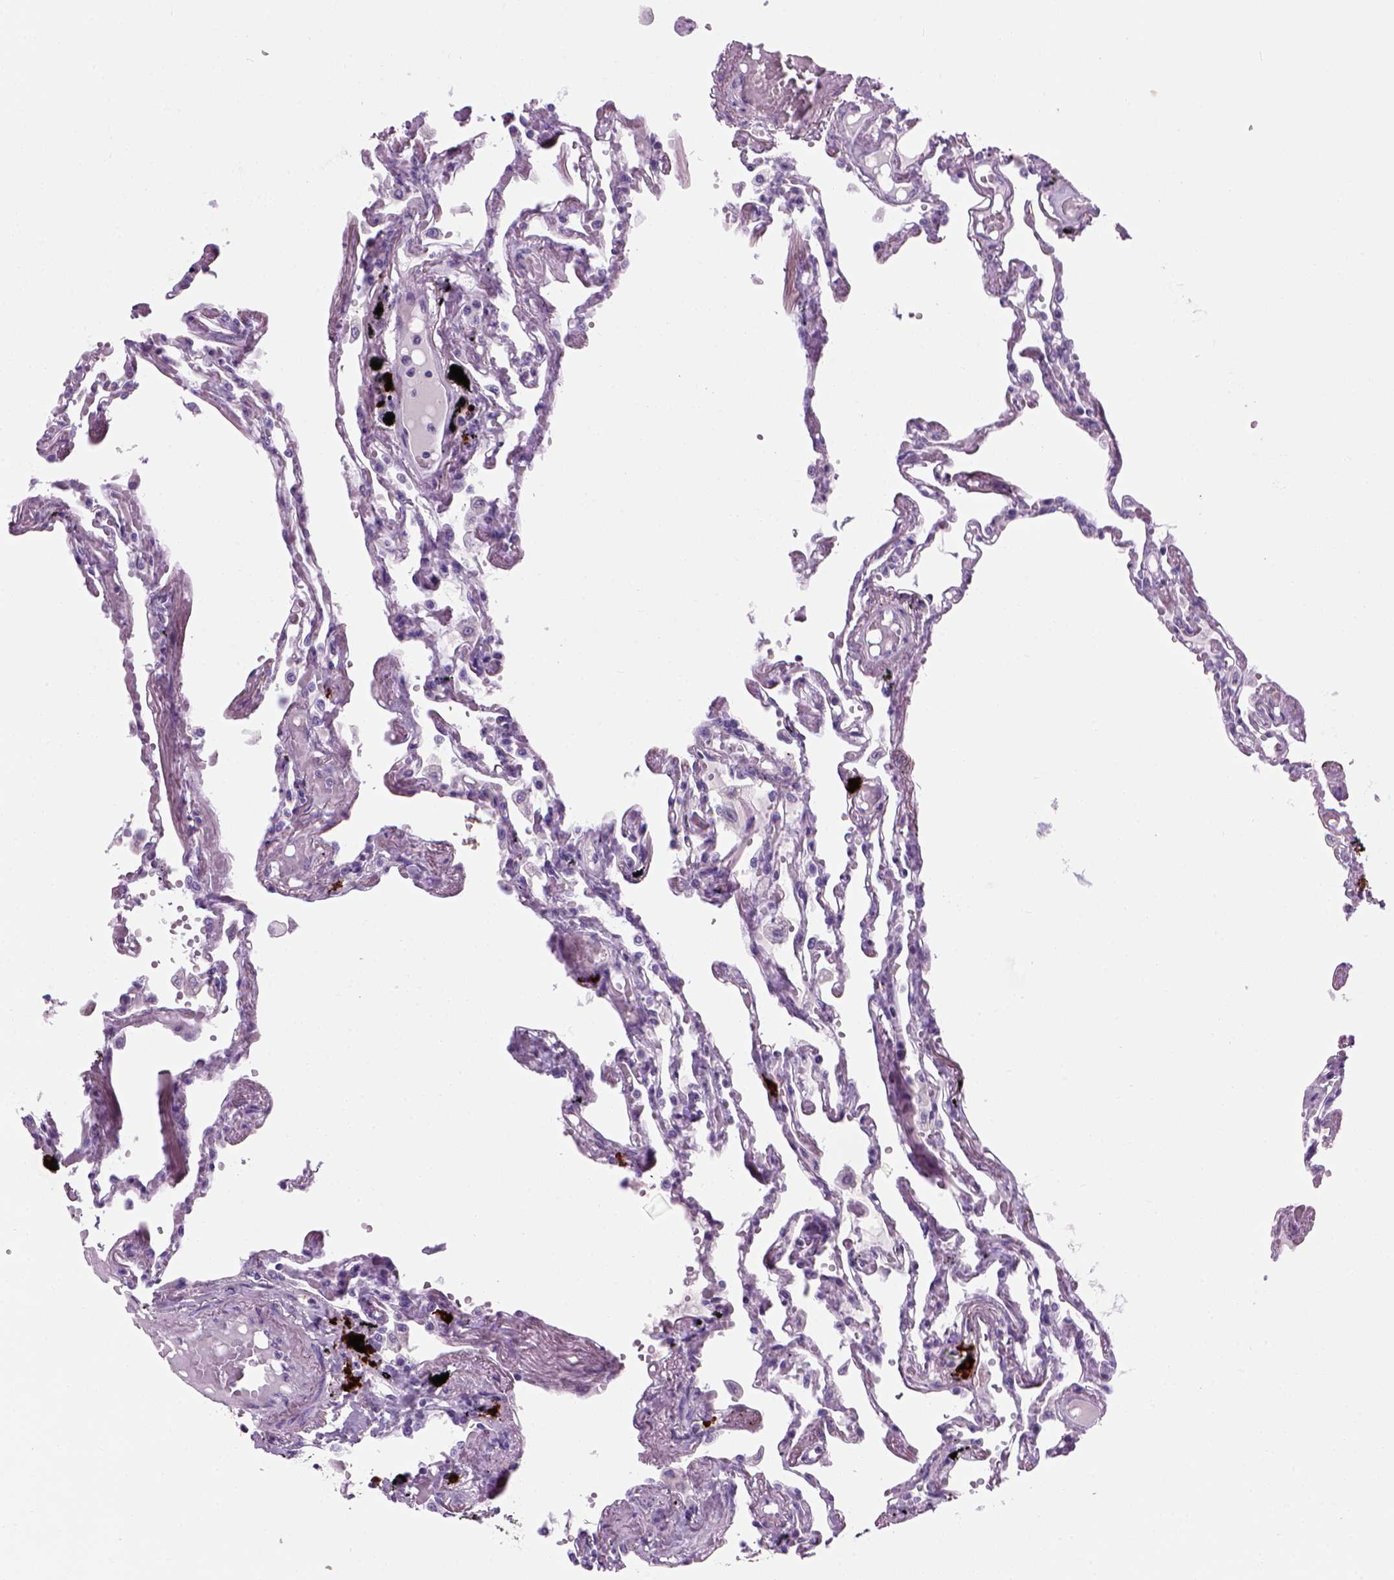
{"staining": {"intensity": "negative", "quantity": "none", "location": "none"}, "tissue": "lung", "cell_type": "Alveolar cells", "image_type": "normal", "snomed": [{"axis": "morphology", "description": "Normal tissue, NOS"}, {"axis": "morphology", "description": "Adenocarcinoma, NOS"}, {"axis": "topography", "description": "Cartilage tissue"}, {"axis": "topography", "description": "Lung"}], "caption": "High magnification brightfield microscopy of normal lung stained with DAB (3,3'-diaminobenzidine) (brown) and counterstained with hematoxylin (blue): alveolar cells show no significant expression.", "gene": "MZB1", "patient": {"sex": "female", "age": 67}}